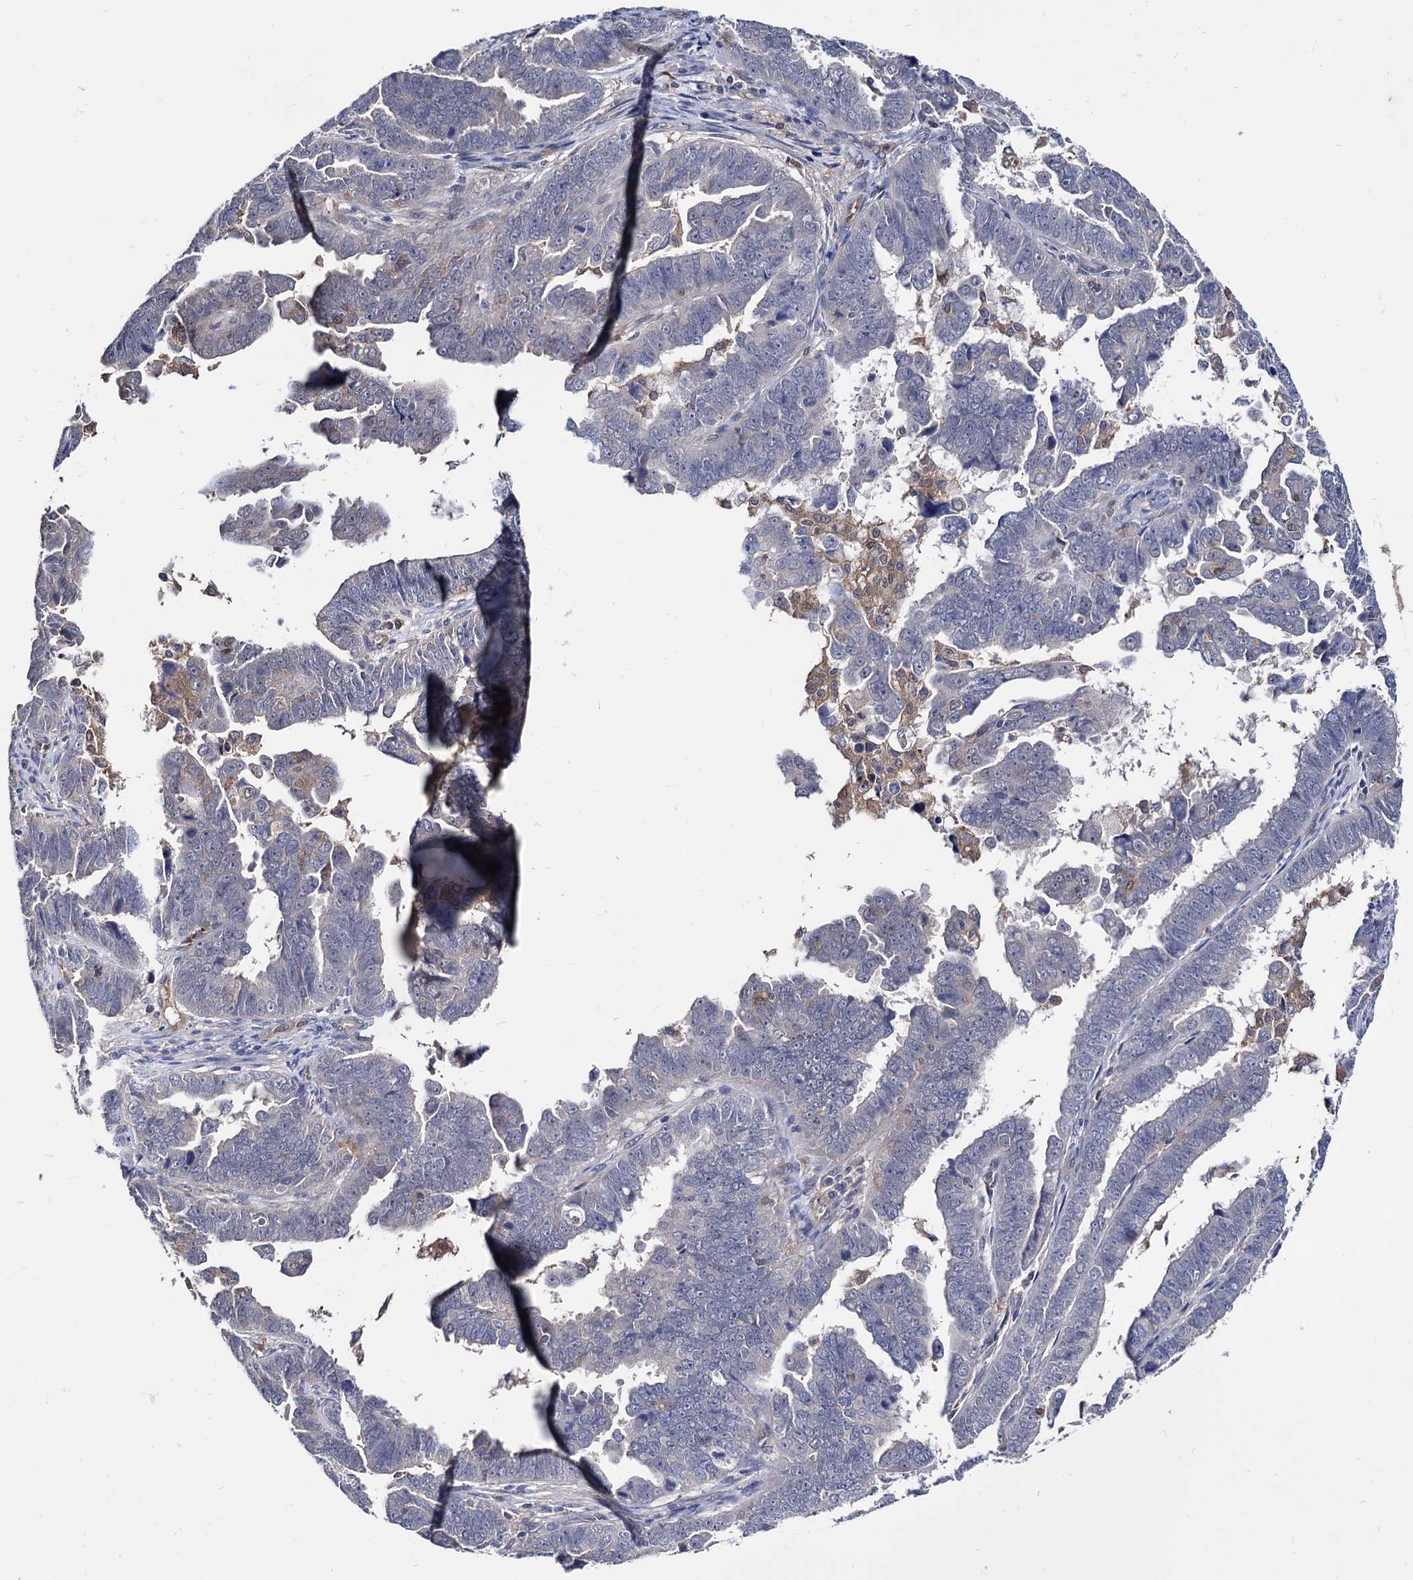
{"staining": {"intensity": "negative", "quantity": "none", "location": "none"}, "tissue": "endometrial cancer", "cell_type": "Tumor cells", "image_type": "cancer", "snomed": [{"axis": "morphology", "description": "Adenocarcinoma, NOS"}, {"axis": "topography", "description": "Endometrium"}], "caption": "Tumor cells show no significant protein staining in adenocarcinoma (endometrial).", "gene": "CPPED1", "patient": {"sex": "female", "age": 75}}